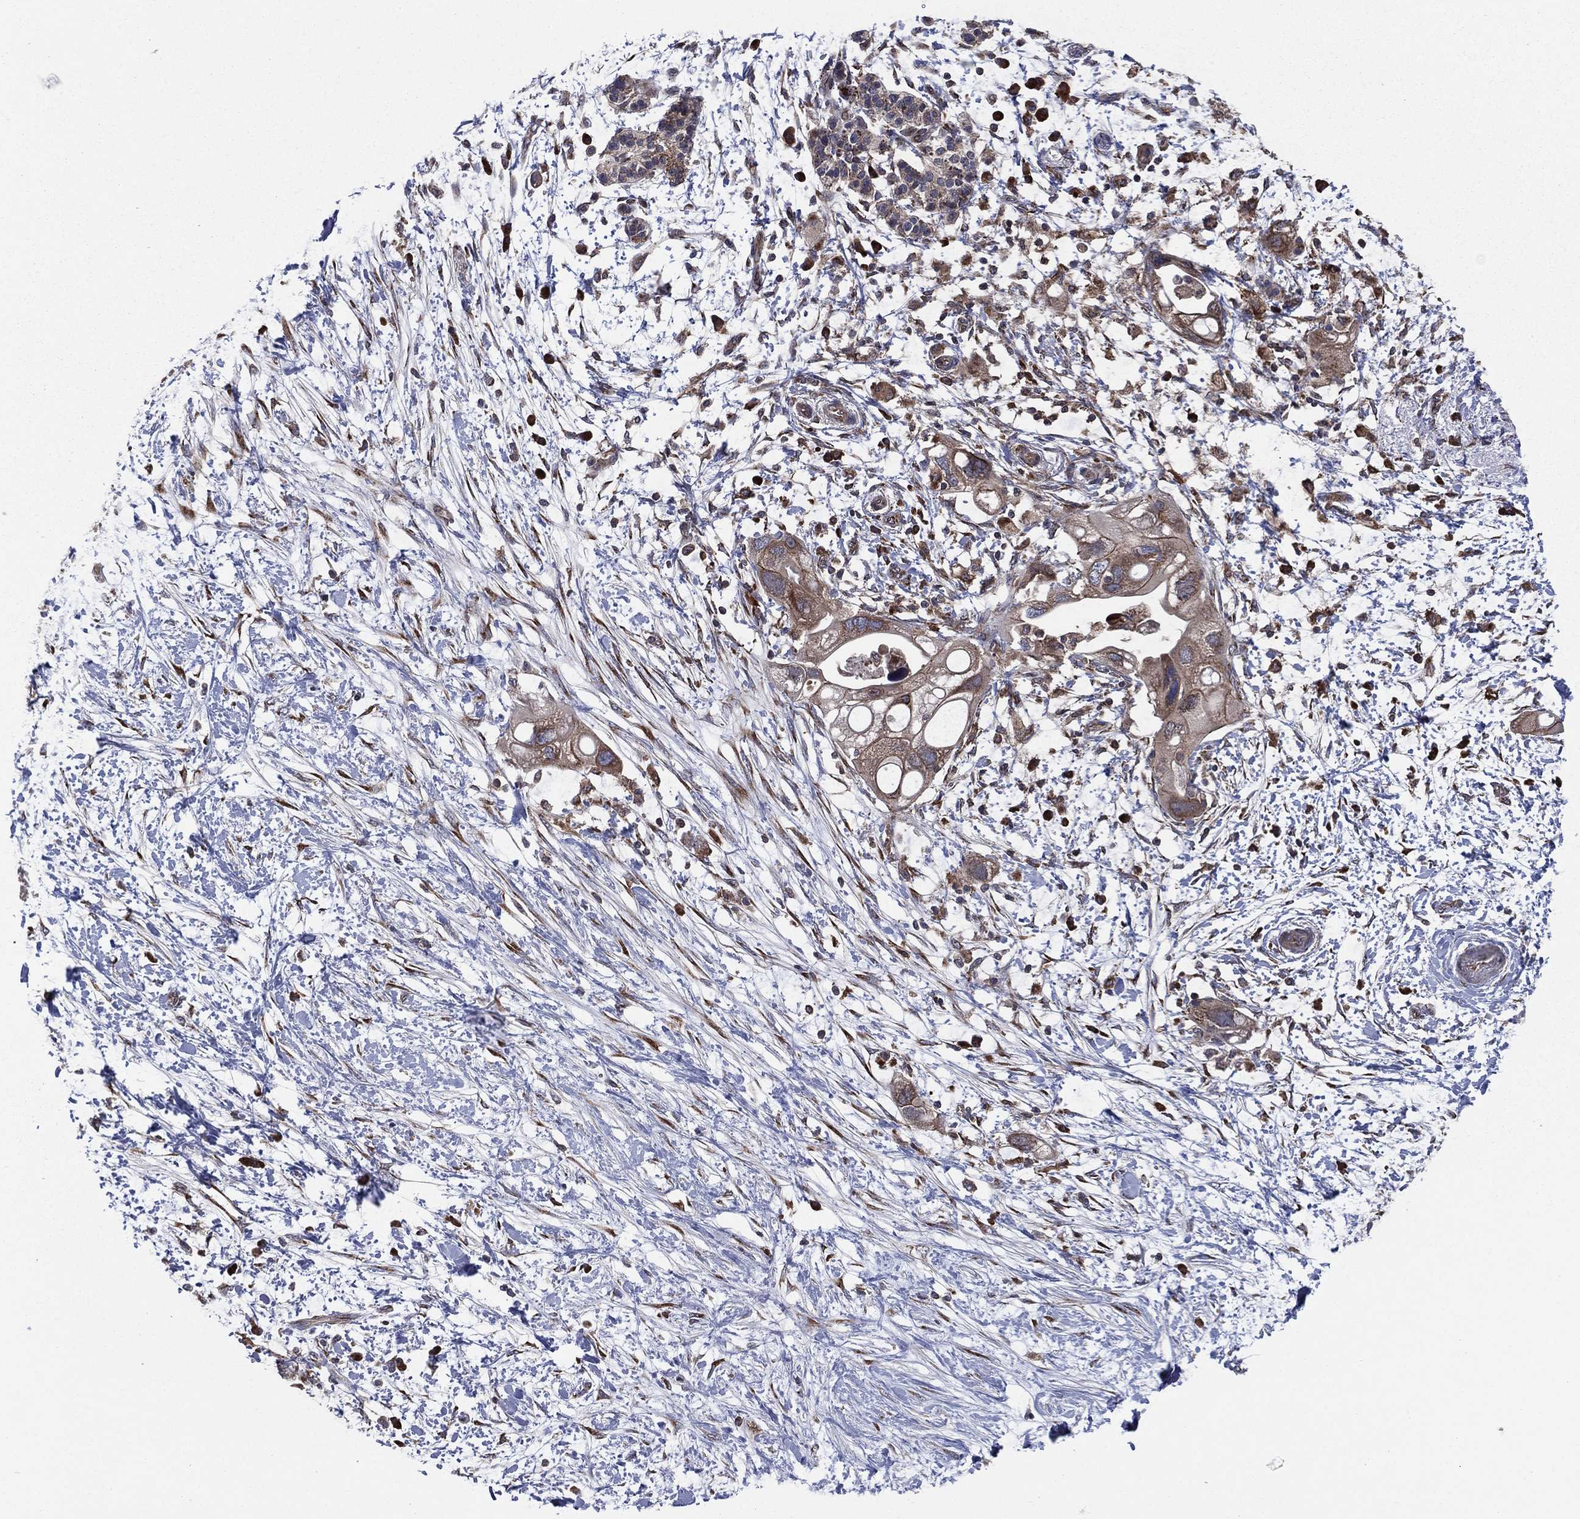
{"staining": {"intensity": "moderate", "quantity": ">75%", "location": "cytoplasmic/membranous"}, "tissue": "pancreatic cancer", "cell_type": "Tumor cells", "image_type": "cancer", "snomed": [{"axis": "morphology", "description": "Adenocarcinoma, NOS"}, {"axis": "topography", "description": "Pancreas"}], "caption": "Pancreatic cancer tissue reveals moderate cytoplasmic/membranous expression in approximately >75% of tumor cells", "gene": "C2orf76", "patient": {"sex": "female", "age": 72}}